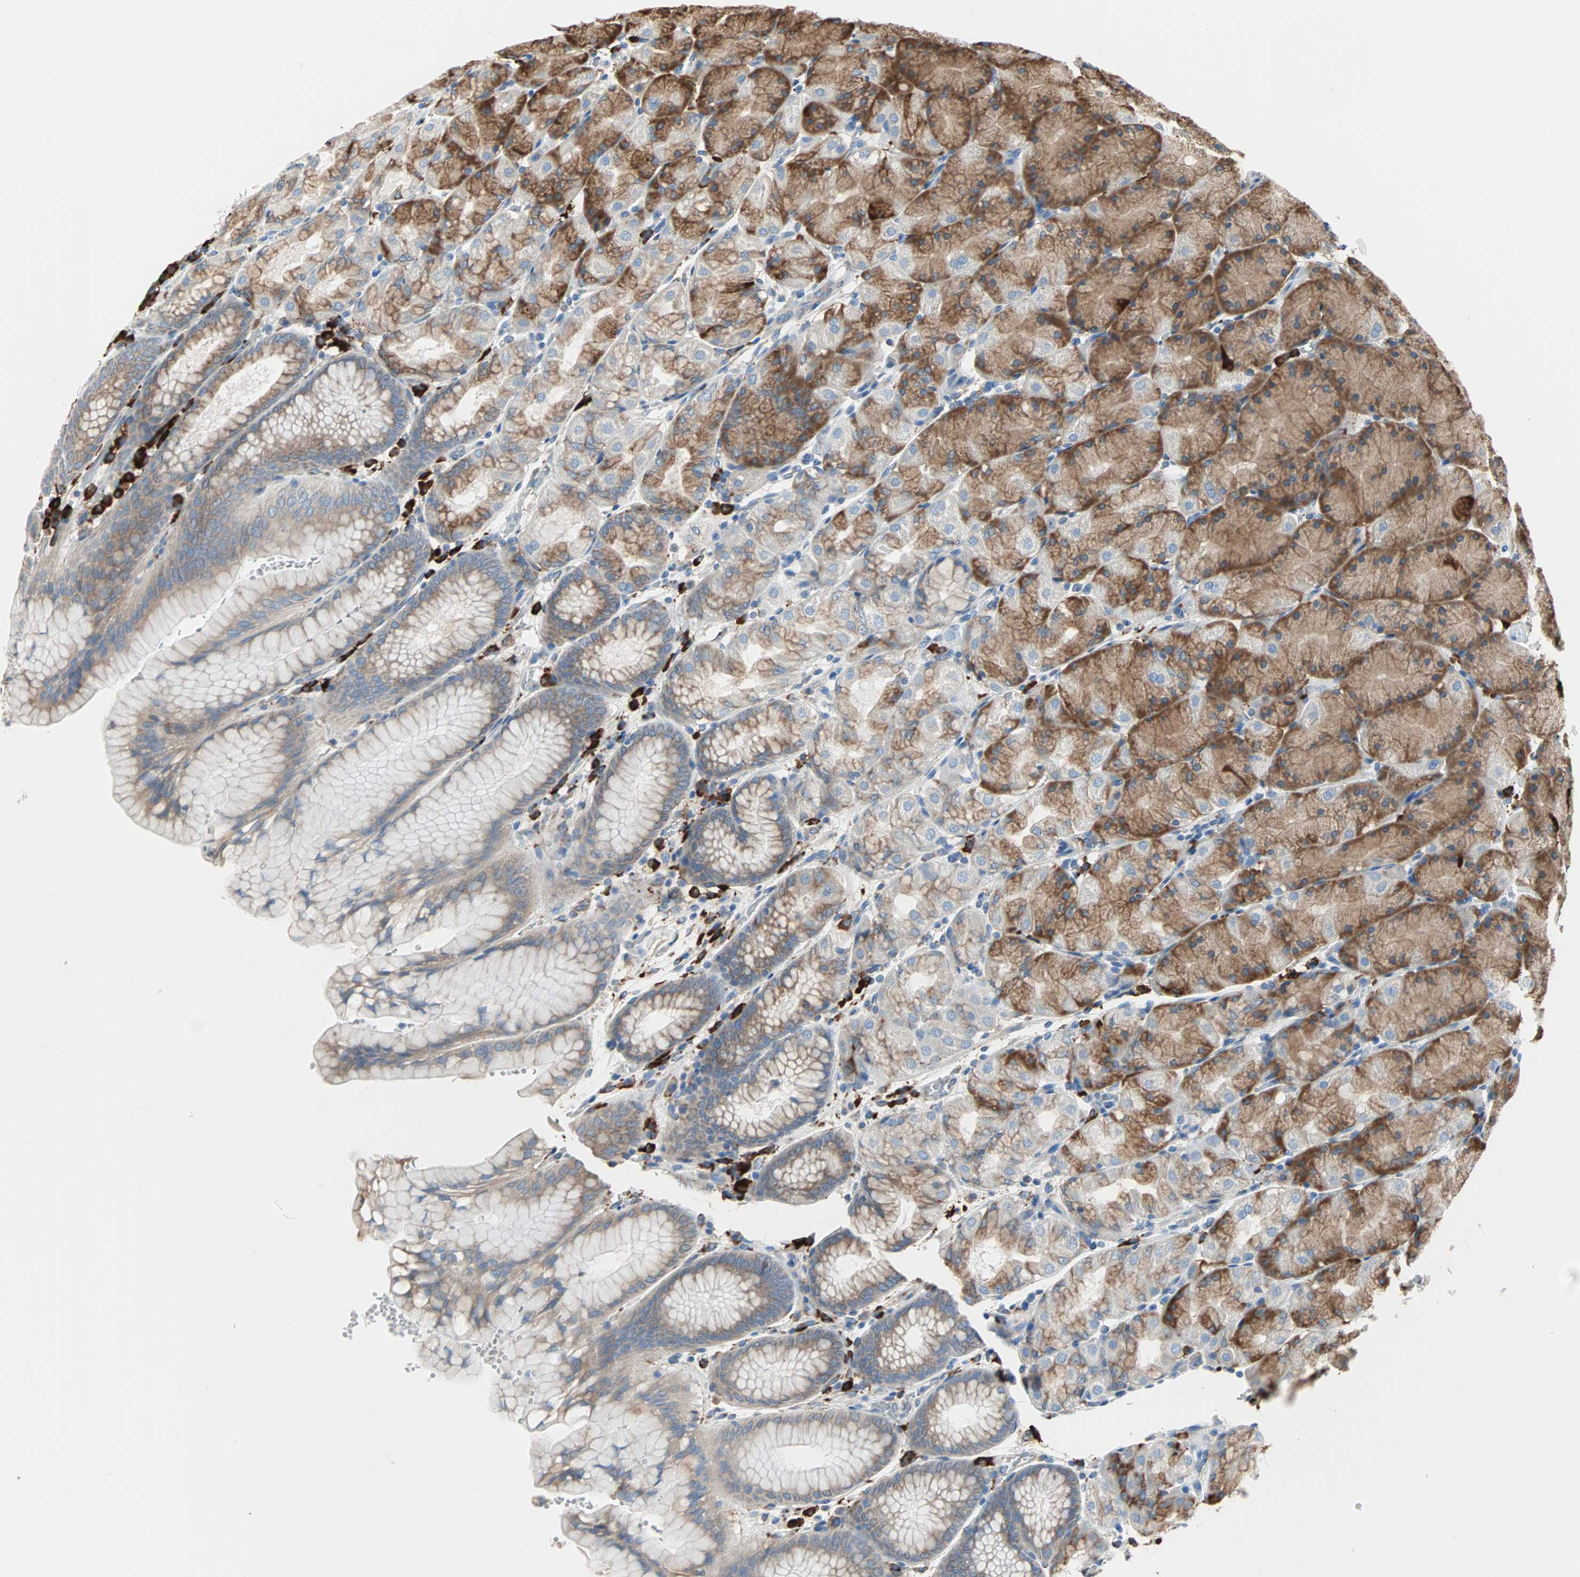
{"staining": {"intensity": "moderate", "quantity": "25%-75%", "location": "cytoplasmic/membranous"}, "tissue": "stomach", "cell_type": "Glandular cells", "image_type": "normal", "snomed": [{"axis": "morphology", "description": "Normal tissue, NOS"}, {"axis": "topography", "description": "Stomach, upper"}, {"axis": "topography", "description": "Stomach"}], "caption": "Immunohistochemical staining of normal human stomach displays medium levels of moderate cytoplasmic/membranous staining in approximately 25%-75% of glandular cells. Using DAB (brown) and hematoxylin (blue) stains, captured at high magnification using brightfield microscopy.", "gene": "PLCXD1", "patient": {"sex": "male", "age": 76}}